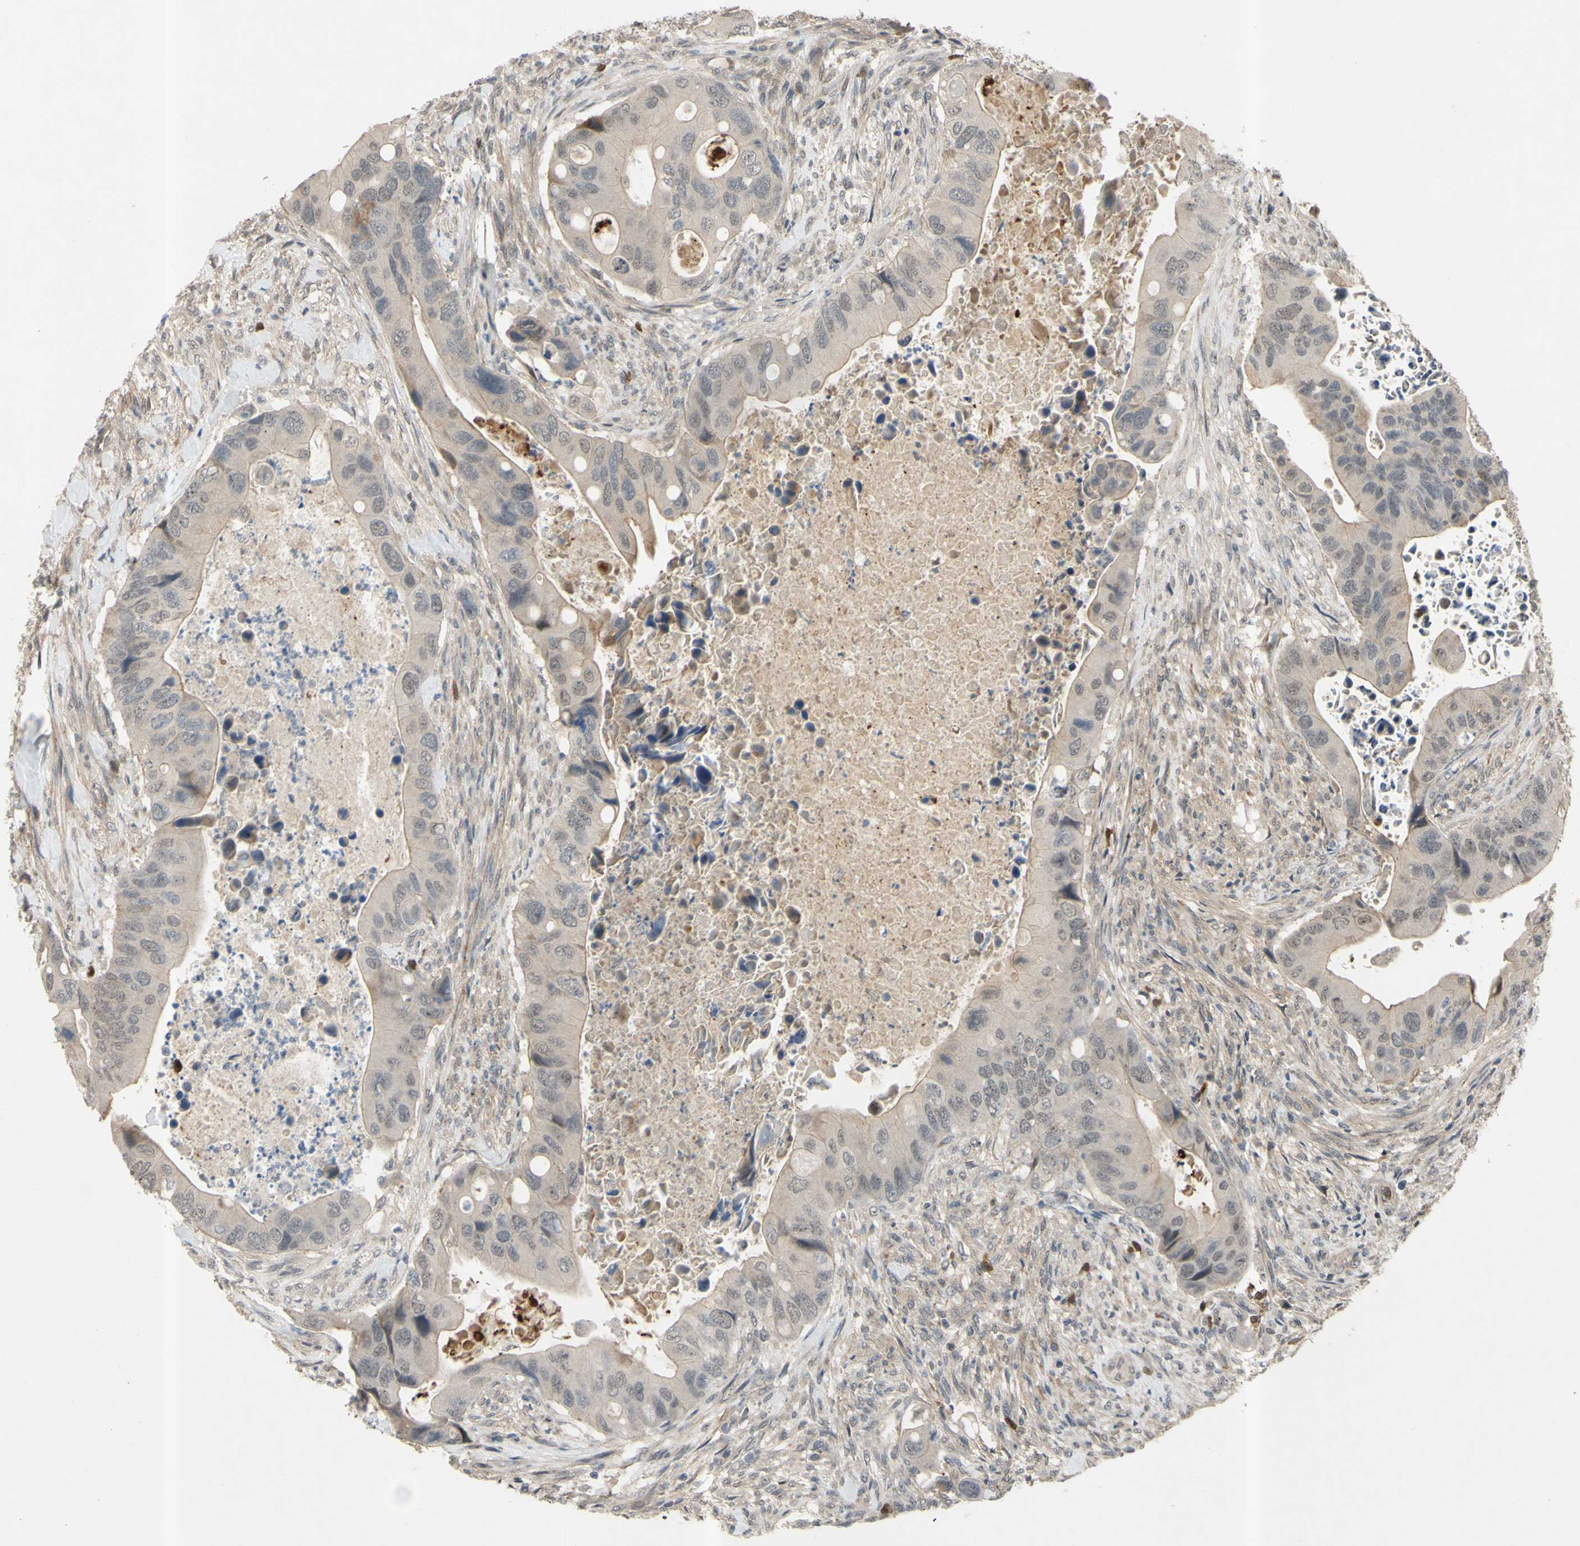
{"staining": {"intensity": "weak", "quantity": ">75%", "location": "cytoplasmic/membranous,nuclear"}, "tissue": "colorectal cancer", "cell_type": "Tumor cells", "image_type": "cancer", "snomed": [{"axis": "morphology", "description": "Adenocarcinoma, NOS"}, {"axis": "topography", "description": "Rectum"}], "caption": "Immunohistochemistry (IHC) staining of colorectal cancer, which reveals low levels of weak cytoplasmic/membranous and nuclear staining in approximately >75% of tumor cells indicating weak cytoplasmic/membranous and nuclear protein positivity. The staining was performed using DAB (3,3'-diaminobenzidine) (brown) for protein detection and nuclei were counterstained in hematoxylin (blue).", "gene": "ALK", "patient": {"sex": "female", "age": 57}}